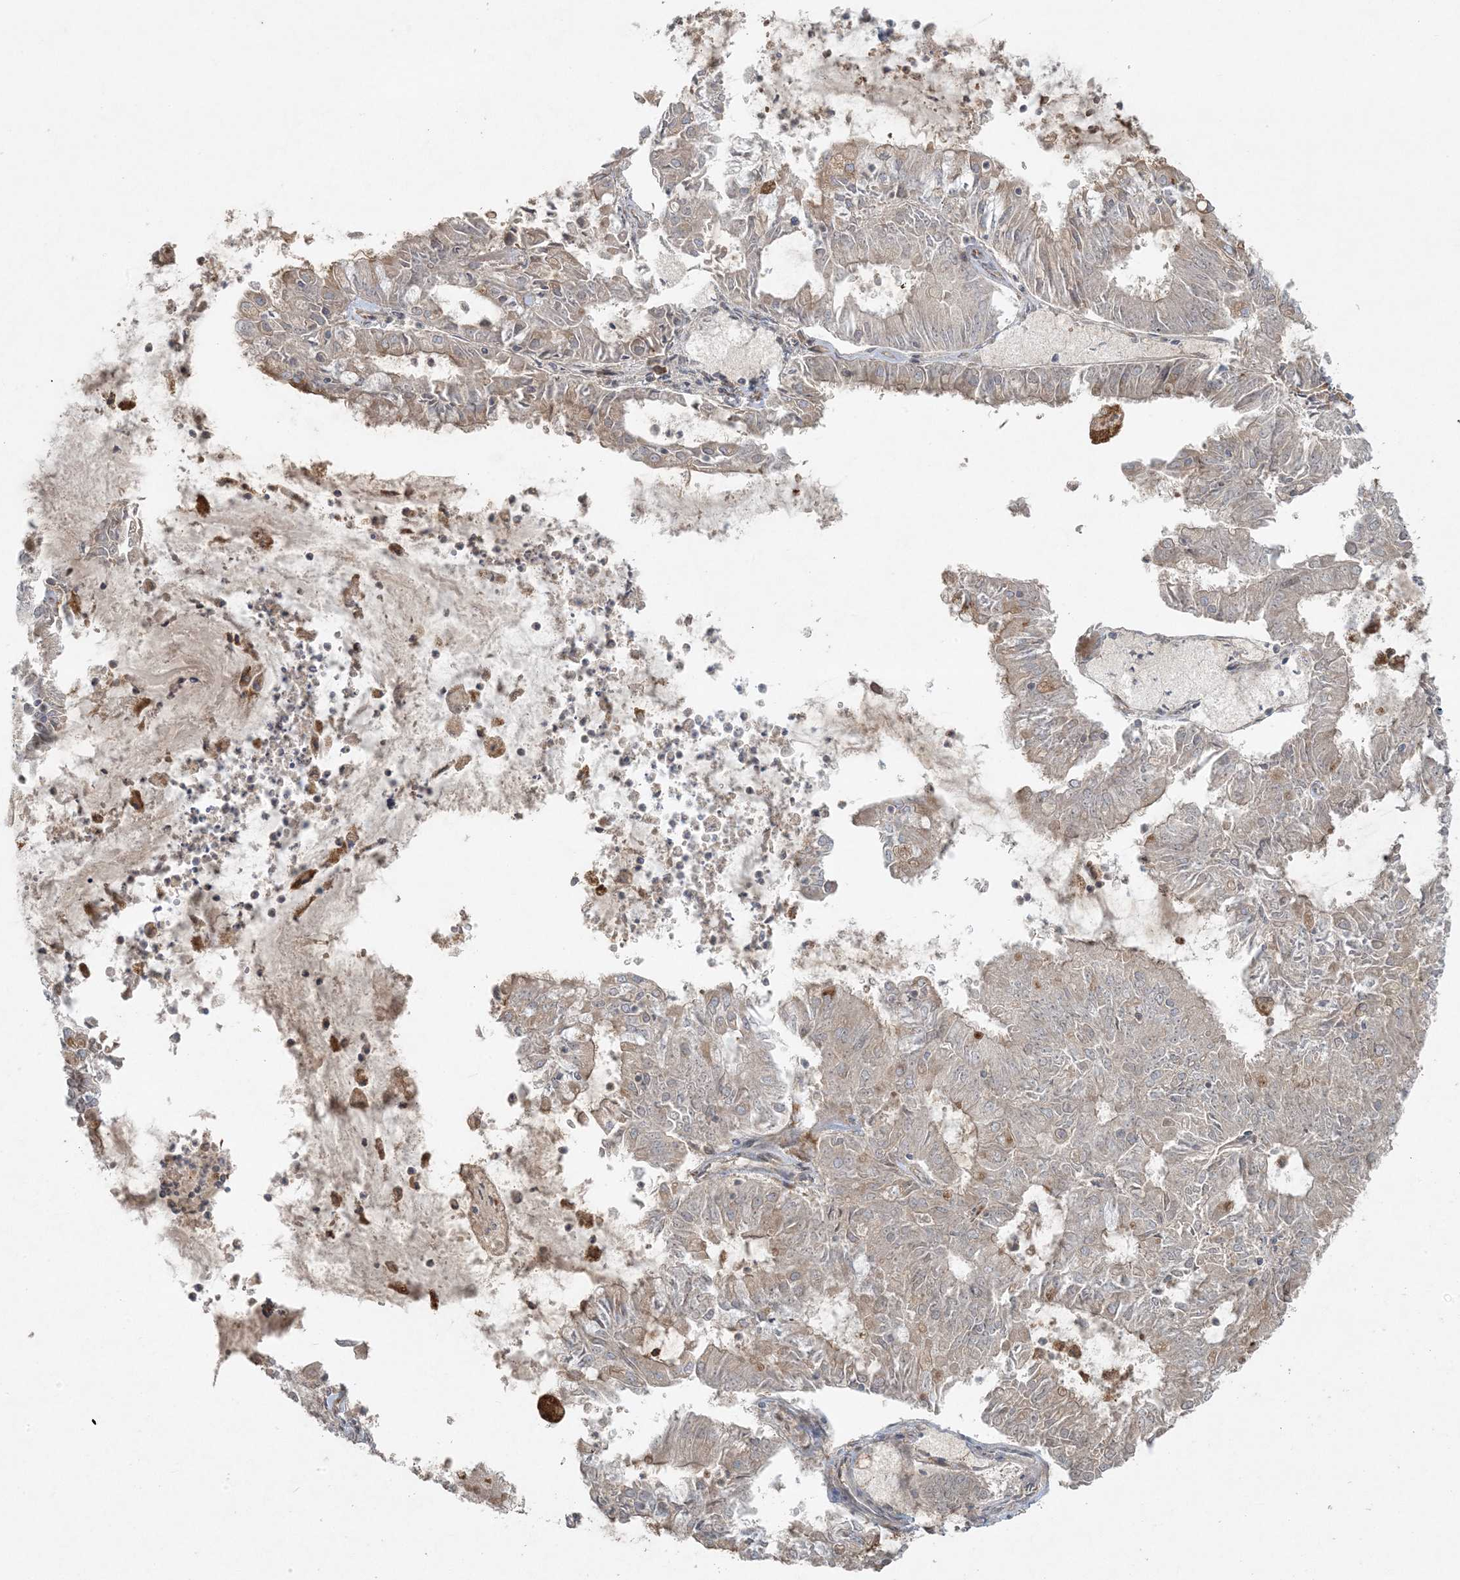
{"staining": {"intensity": "weak", "quantity": "<25%", "location": "cytoplasmic/membranous"}, "tissue": "endometrial cancer", "cell_type": "Tumor cells", "image_type": "cancer", "snomed": [{"axis": "morphology", "description": "Adenocarcinoma, NOS"}, {"axis": "topography", "description": "Endometrium"}], "caption": "IHC of human endometrial adenocarcinoma exhibits no positivity in tumor cells.", "gene": "ZNF263", "patient": {"sex": "female", "age": 57}}